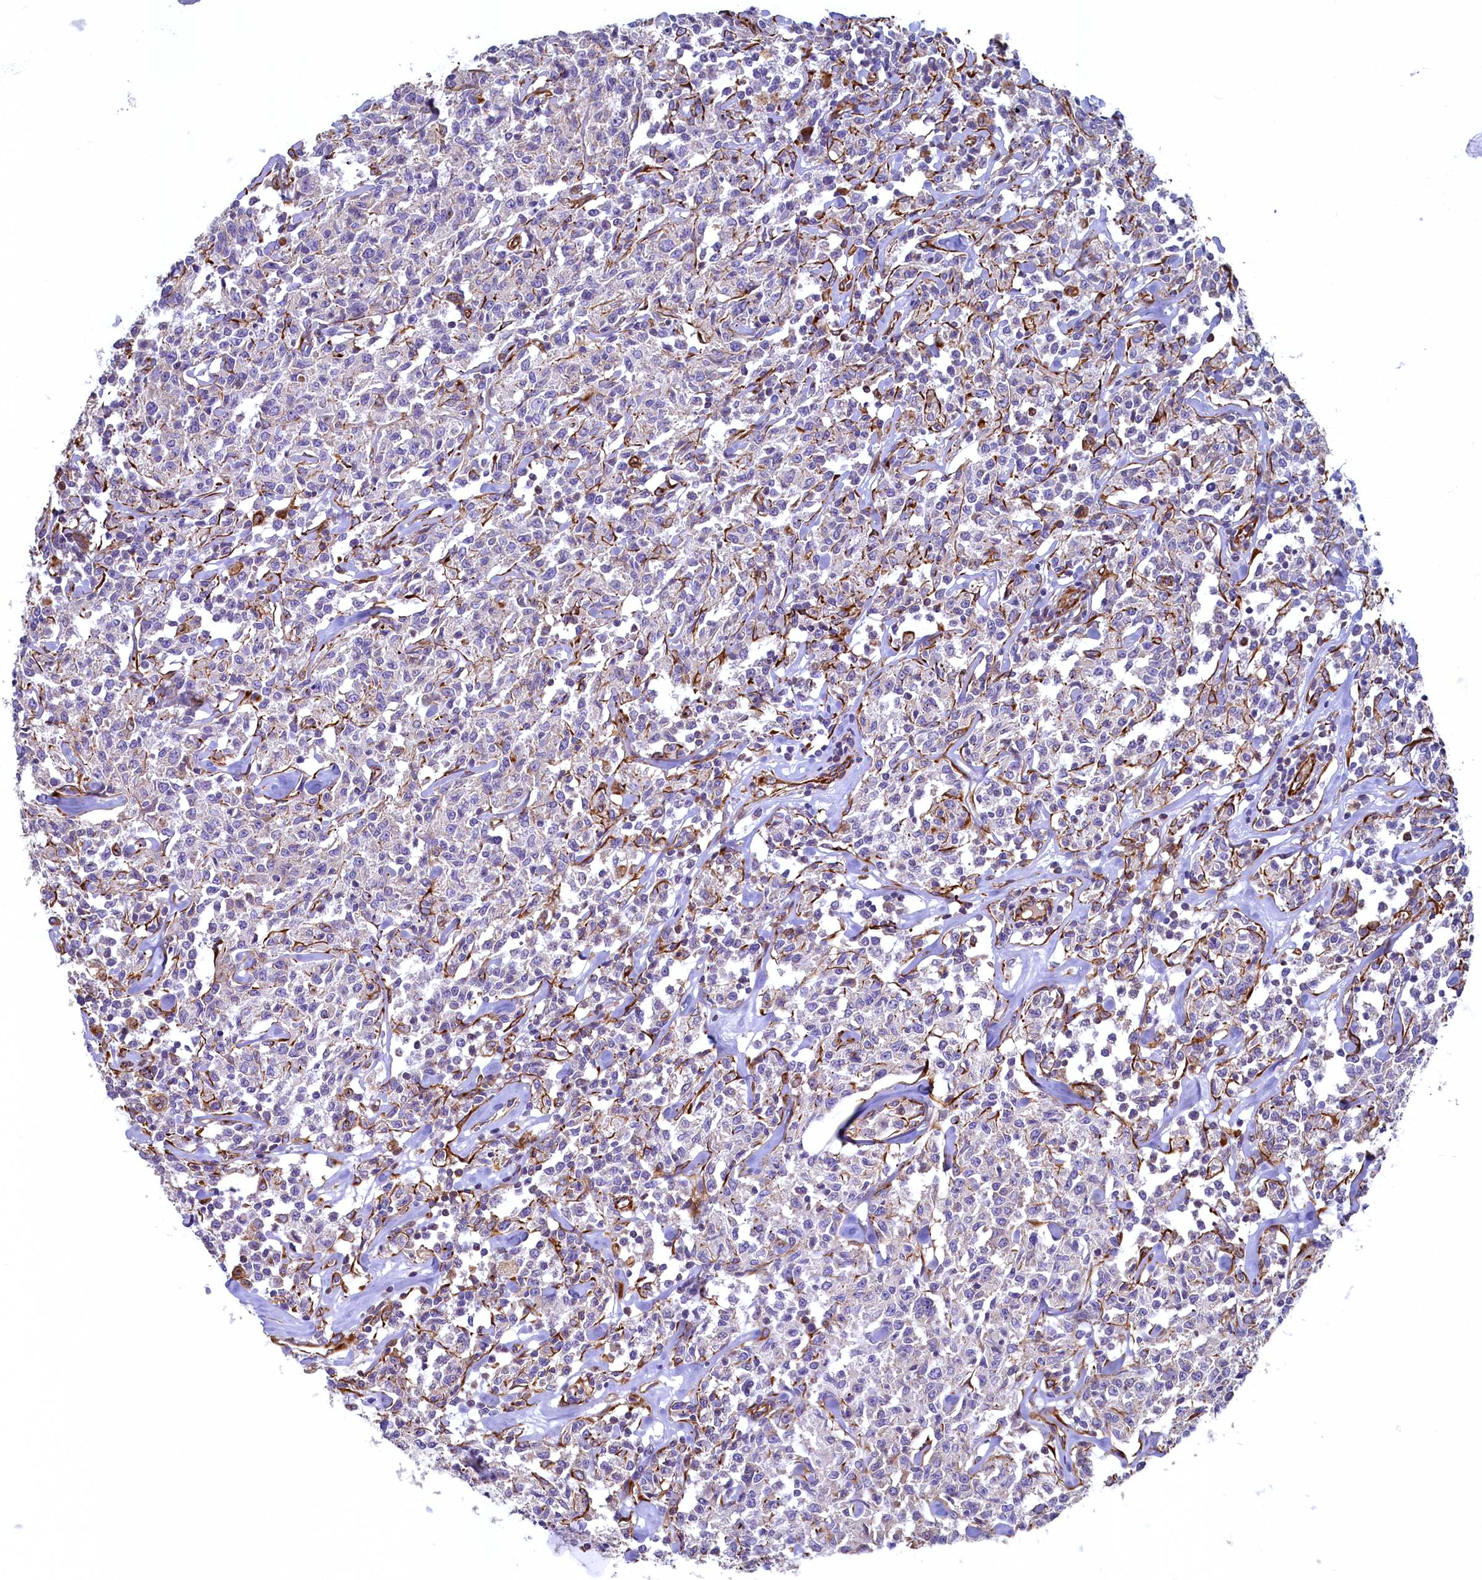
{"staining": {"intensity": "negative", "quantity": "none", "location": "none"}, "tissue": "lymphoma", "cell_type": "Tumor cells", "image_type": "cancer", "snomed": [{"axis": "morphology", "description": "Malignant lymphoma, non-Hodgkin's type, Low grade"}, {"axis": "topography", "description": "Small intestine"}], "caption": "This is an immunohistochemistry (IHC) histopathology image of human low-grade malignant lymphoma, non-Hodgkin's type. There is no positivity in tumor cells.", "gene": "LRRC57", "patient": {"sex": "female", "age": 59}}